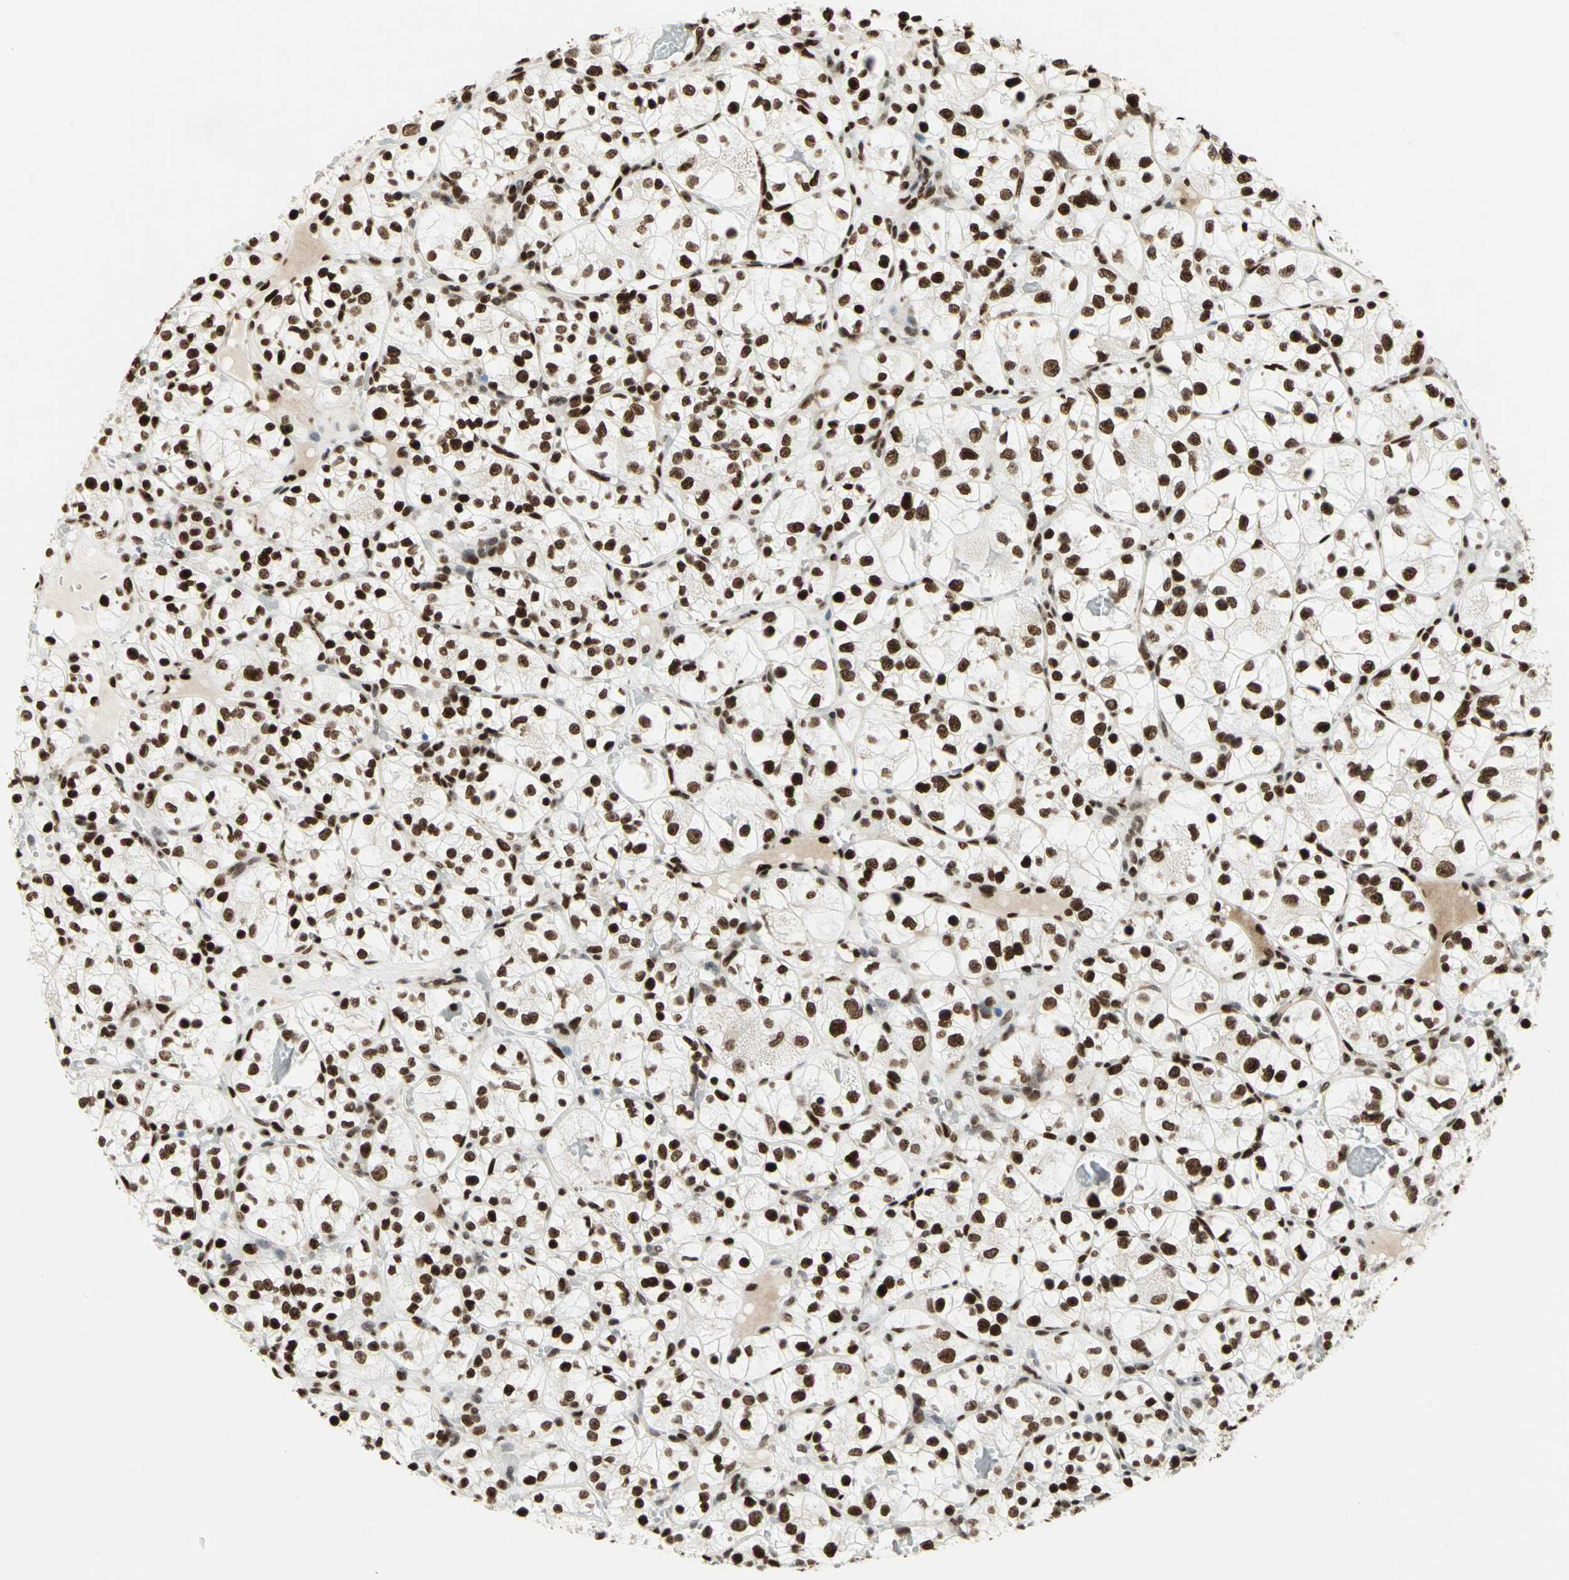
{"staining": {"intensity": "strong", "quantity": ">75%", "location": "nuclear"}, "tissue": "renal cancer", "cell_type": "Tumor cells", "image_type": "cancer", "snomed": [{"axis": "morphology", "description": "Adenocarcinoma, NOS"}, {"axis": "topography", "description": "Kidney"}], "caption": "Immunohistochemistry (IHC) histopathology image of neoplastic tissue: renal adenocarcinoma stained using immunohistochemistry (IHC) exhibits high levels of strong protein expression localized specifically in the nuclear of tumor cells, appearing as a nuclear brown color.", "gene": "HMGB1", "patient": {"sex": "female", "age": 60}}